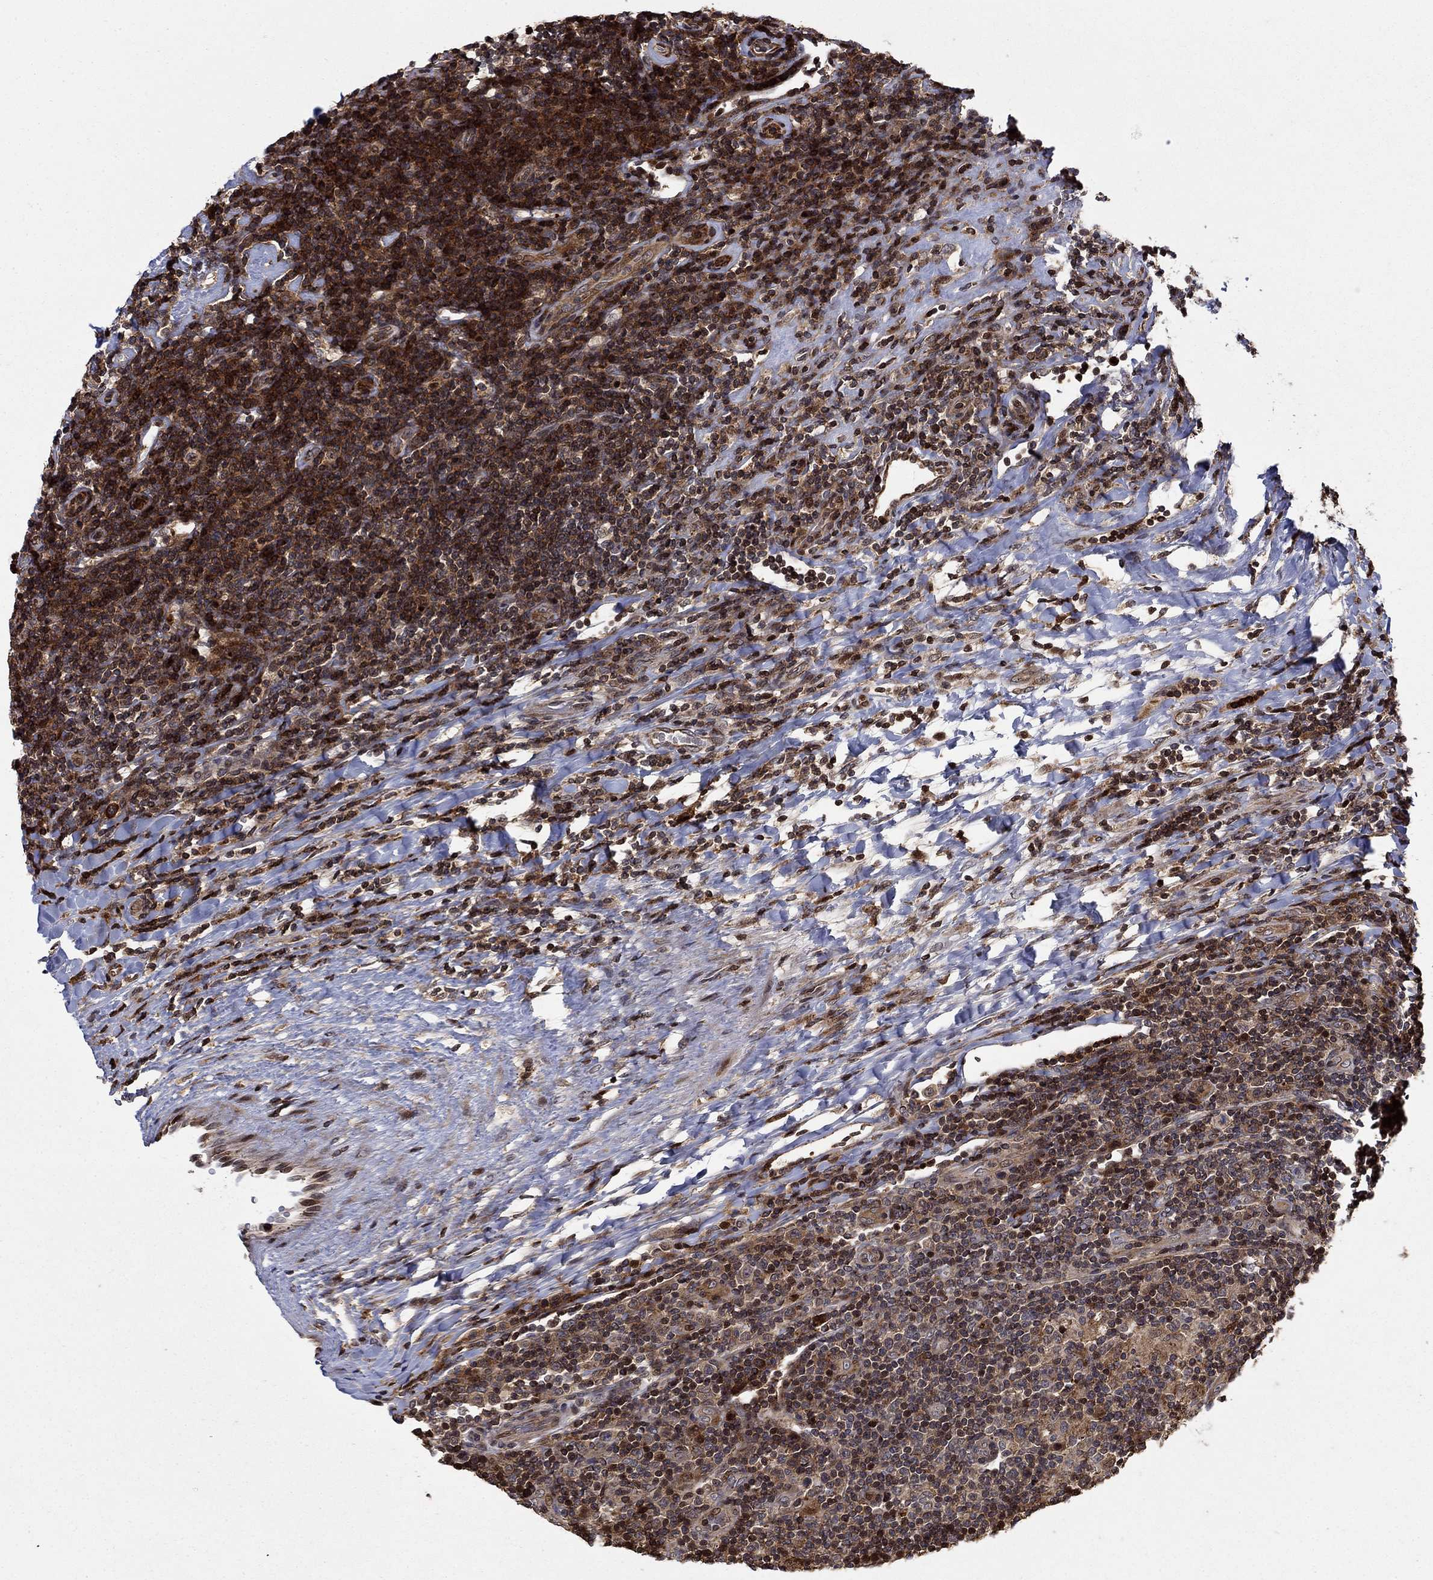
{"staining": {"intensity": "strong", "quantity": "25%-75%", "location": "nuclear"}, "tissue": "lymphoma", "cell_type": "Tumor cells", "image_type": "cancer", "snomed": [{"axis": "morphology", "description": "Hodgkin's disease, NOS"}, {"axis": "topography", "description": "Lymph node"}], "caption": "Human lymphoma stained with a protein marker shows strong staining in tumor cells.", "gene": "LPCAT4", "patient": {"sex": "male", "age": 40}}